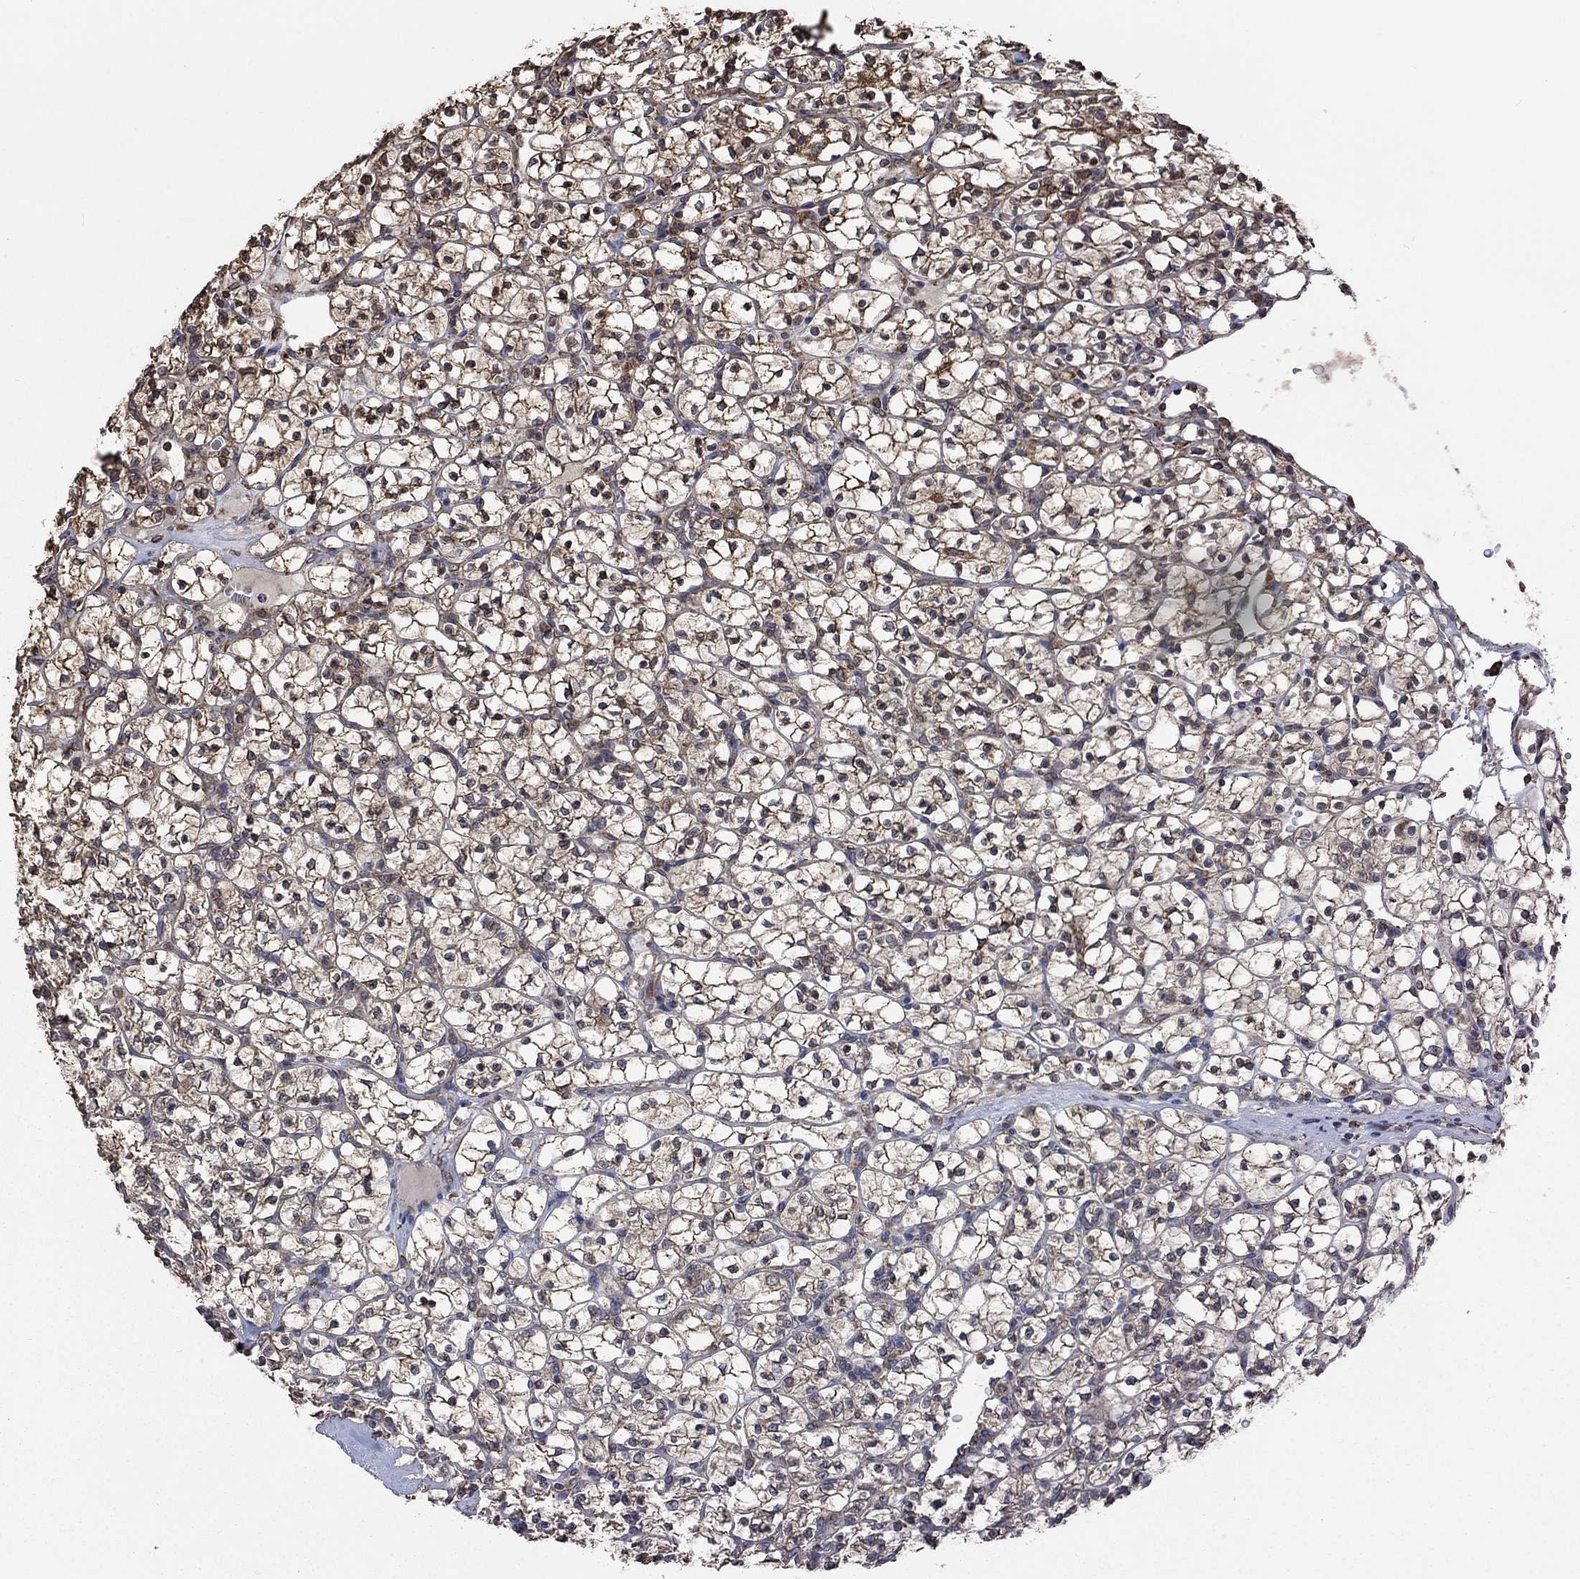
{"staining": {"intensity": "moderate", "quantity": ">75%", "location": "cytoplasmic/membranous"}, "tissue": "renal cancer", "cell_type": "Tumor cells", "image_type": "cancer", "snomed": [{"axis": "morphology", "description": "Adenocarcinoma, NOS"}, {"axis": "topography", "description": "Kidney"}], "caption": "Renal cancer tissue shows moderate cytoplasmic/membranous staining in approximately >75% of tumor cells, visualized by immunohistochemistry.", "gene": "ESRRA", "patient": {"sex": "female", "age": 89}}